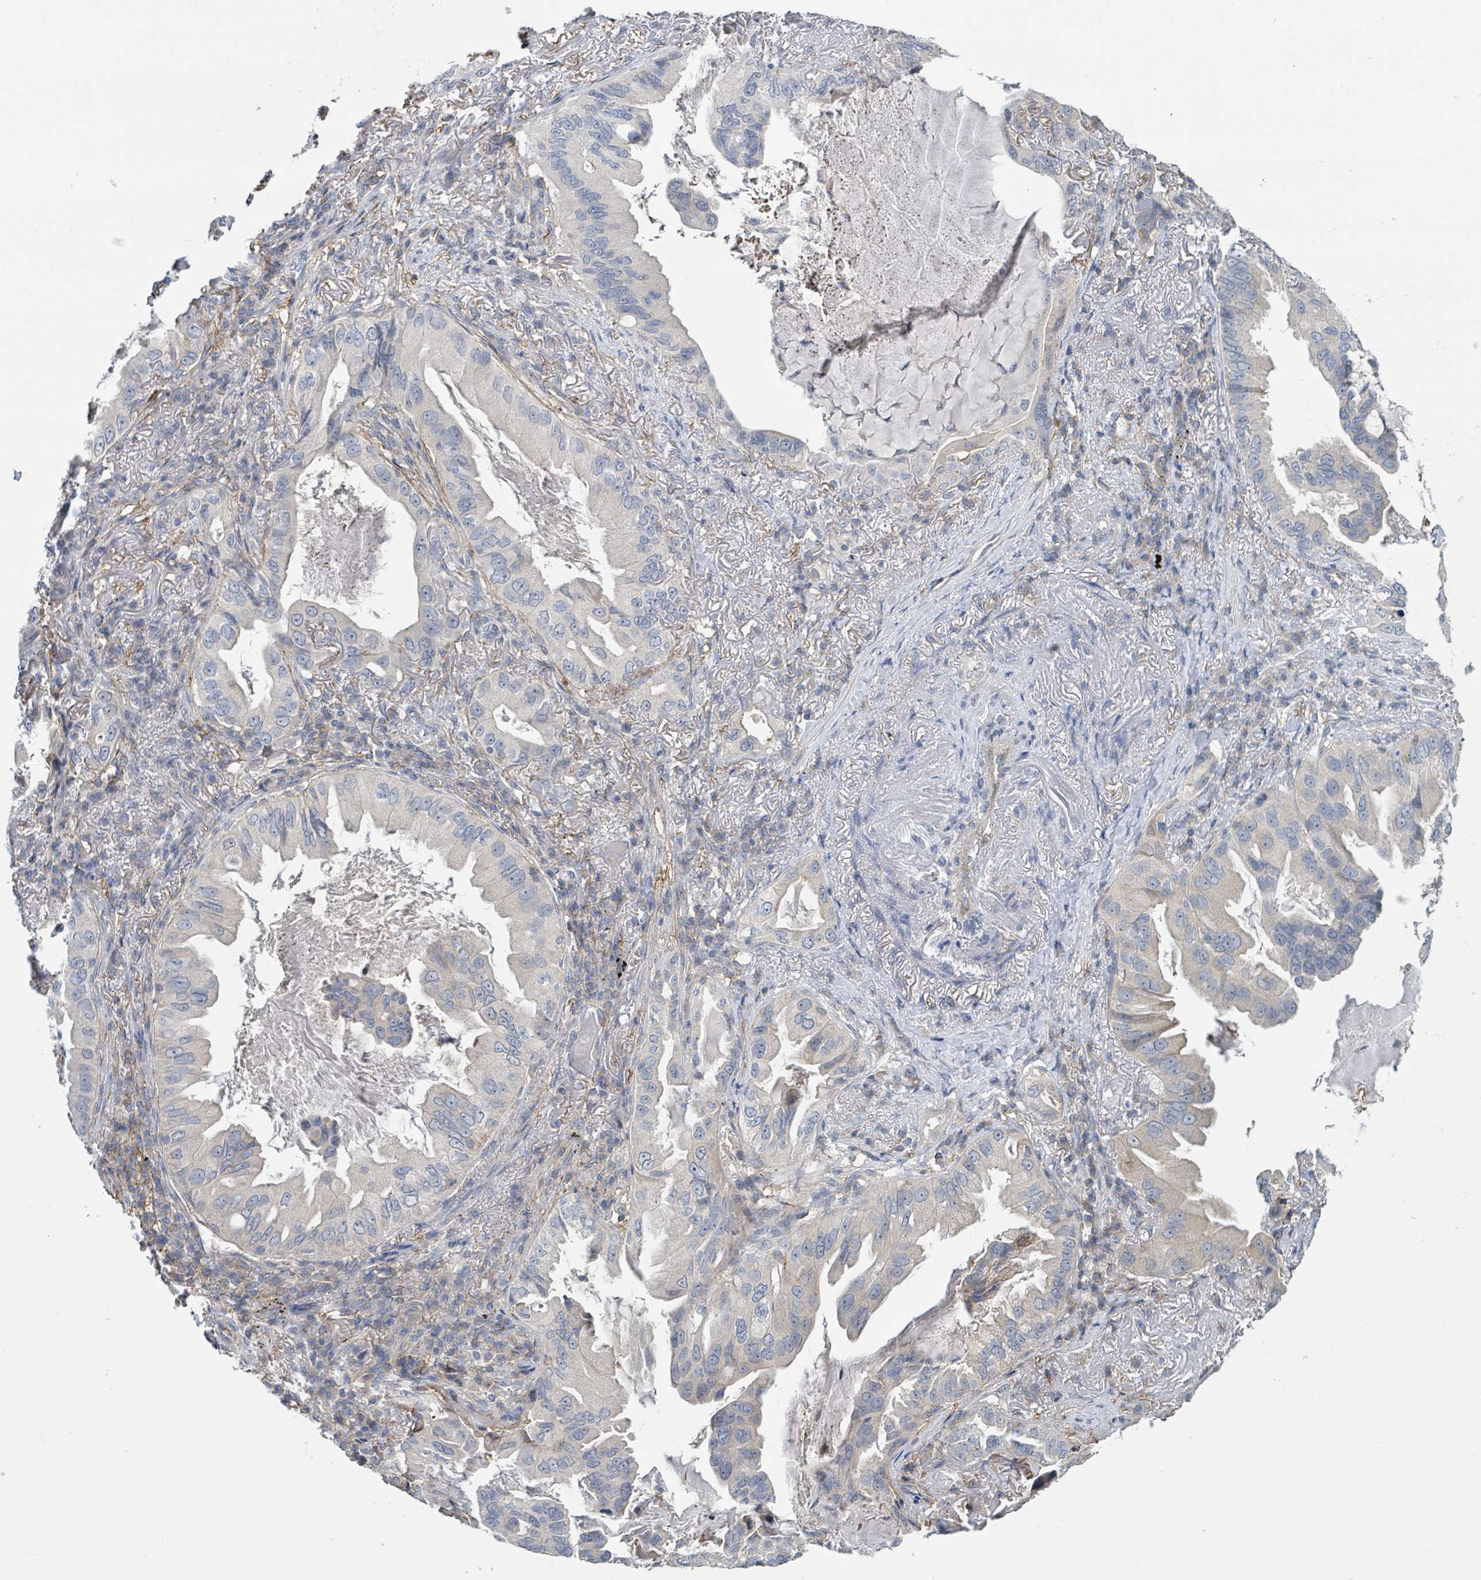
{"staining": {"intensity": "negative", "quantity": "none", "location": "none"}, "tissue": "lung cancer", "cell_type": "Tumor cells", "image_type": "cancer", "snomed": [{"axis": "morphology", "description": "Adenocarcinoma, NOS"}, {"axis": "topography", "description": "Lung"}], "caption": "The micrograph shows no significant staining in tumor cells of lung cancer.", "gene": "LRRC42", "patient": {"sex": "female", "age": 69}}